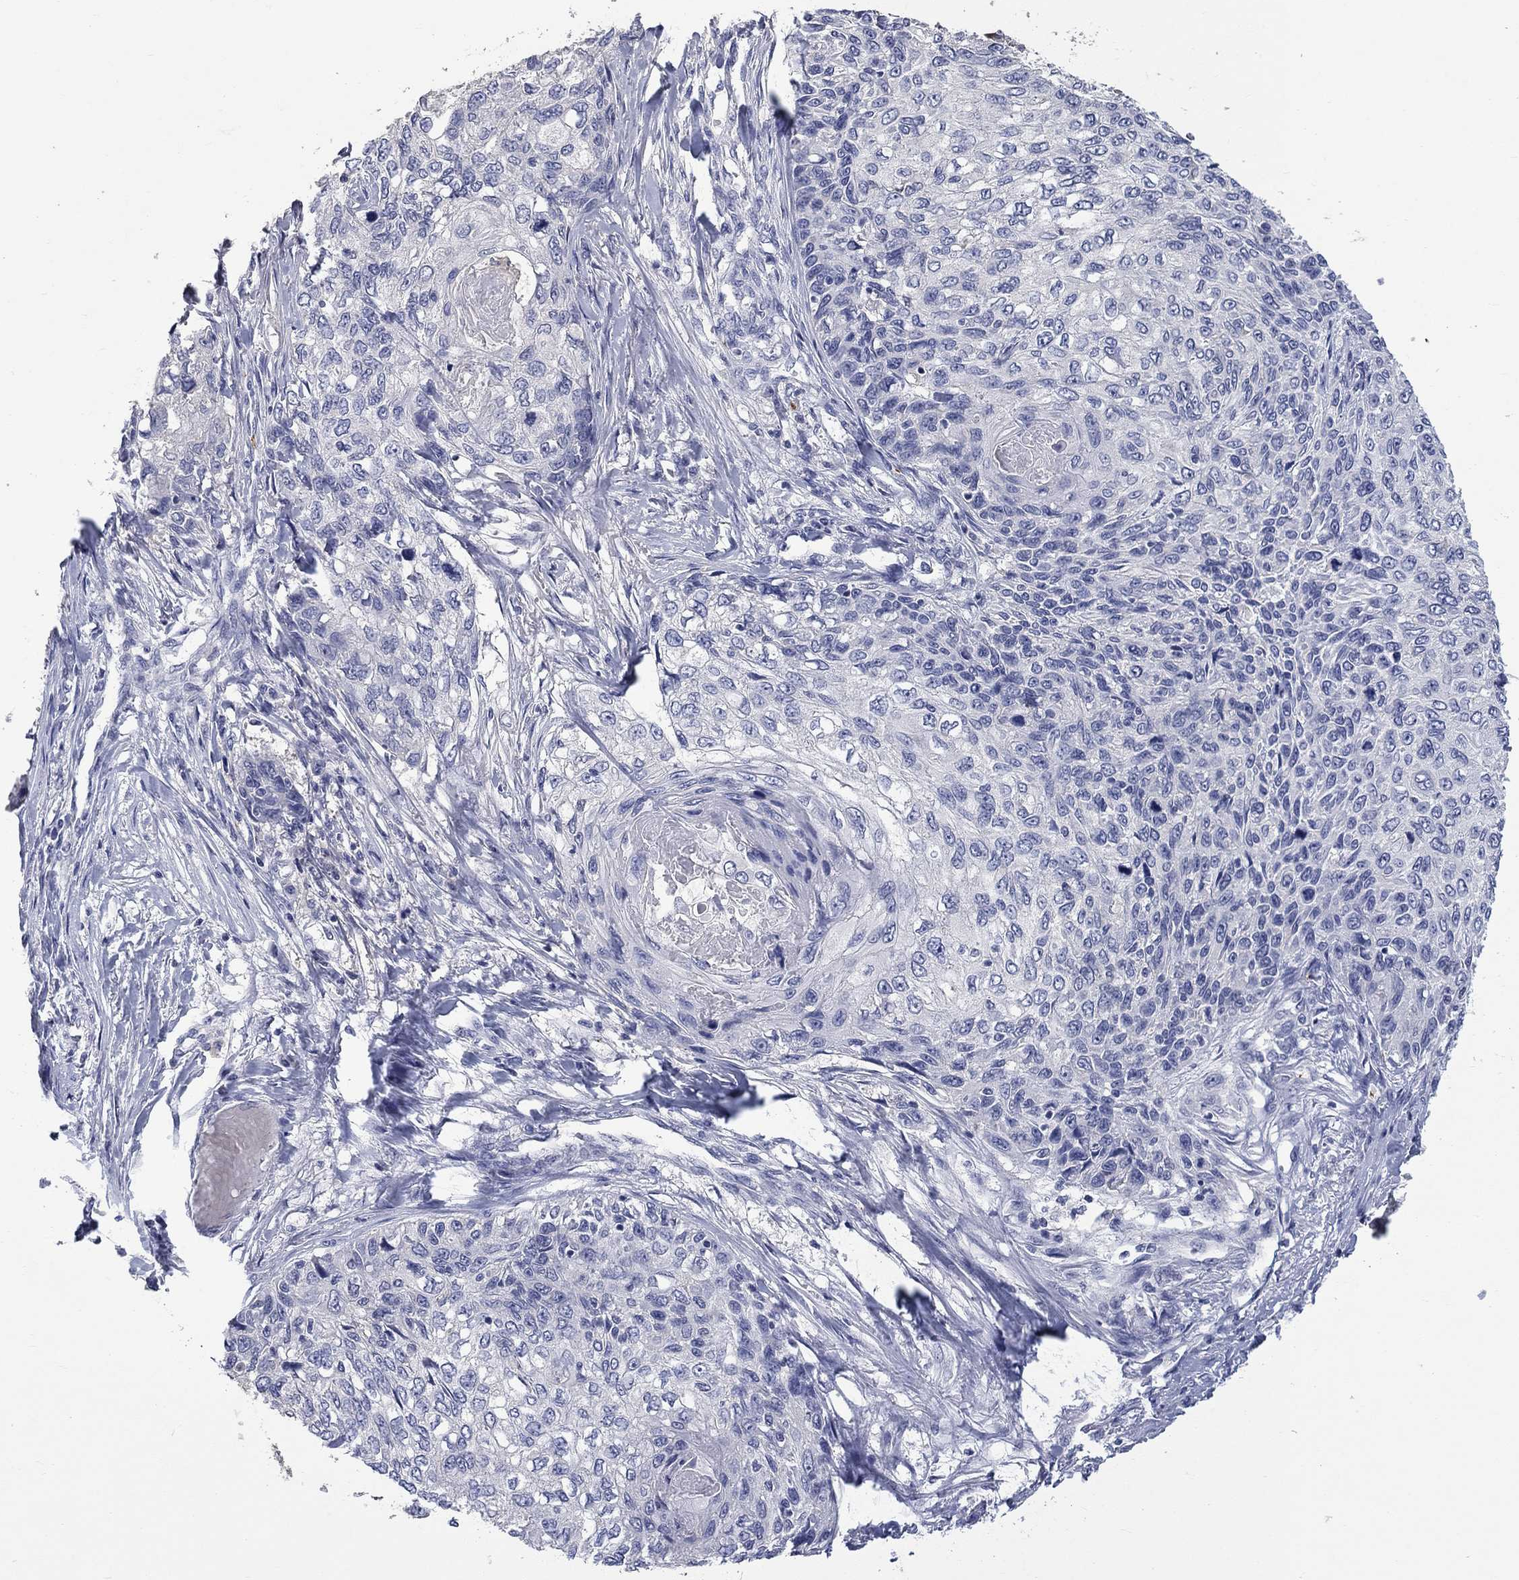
{"staining": {"intensity": "negative", "quantity": "none", "location": "none"}, "tissue": "skin cancer", "cell_type": "Tumor cells", "image_type": "cancer", "snomed": [{"axis": "morphology", "description": "Squamous cell carcinoma, NOS"}, {"axis": "topography", "description": "Skin"}], "caption": "Tumor cells show no significant positivity in skin cancer.", "gene": "PLEK", "patient": {"sex": "male", "age": 92}}